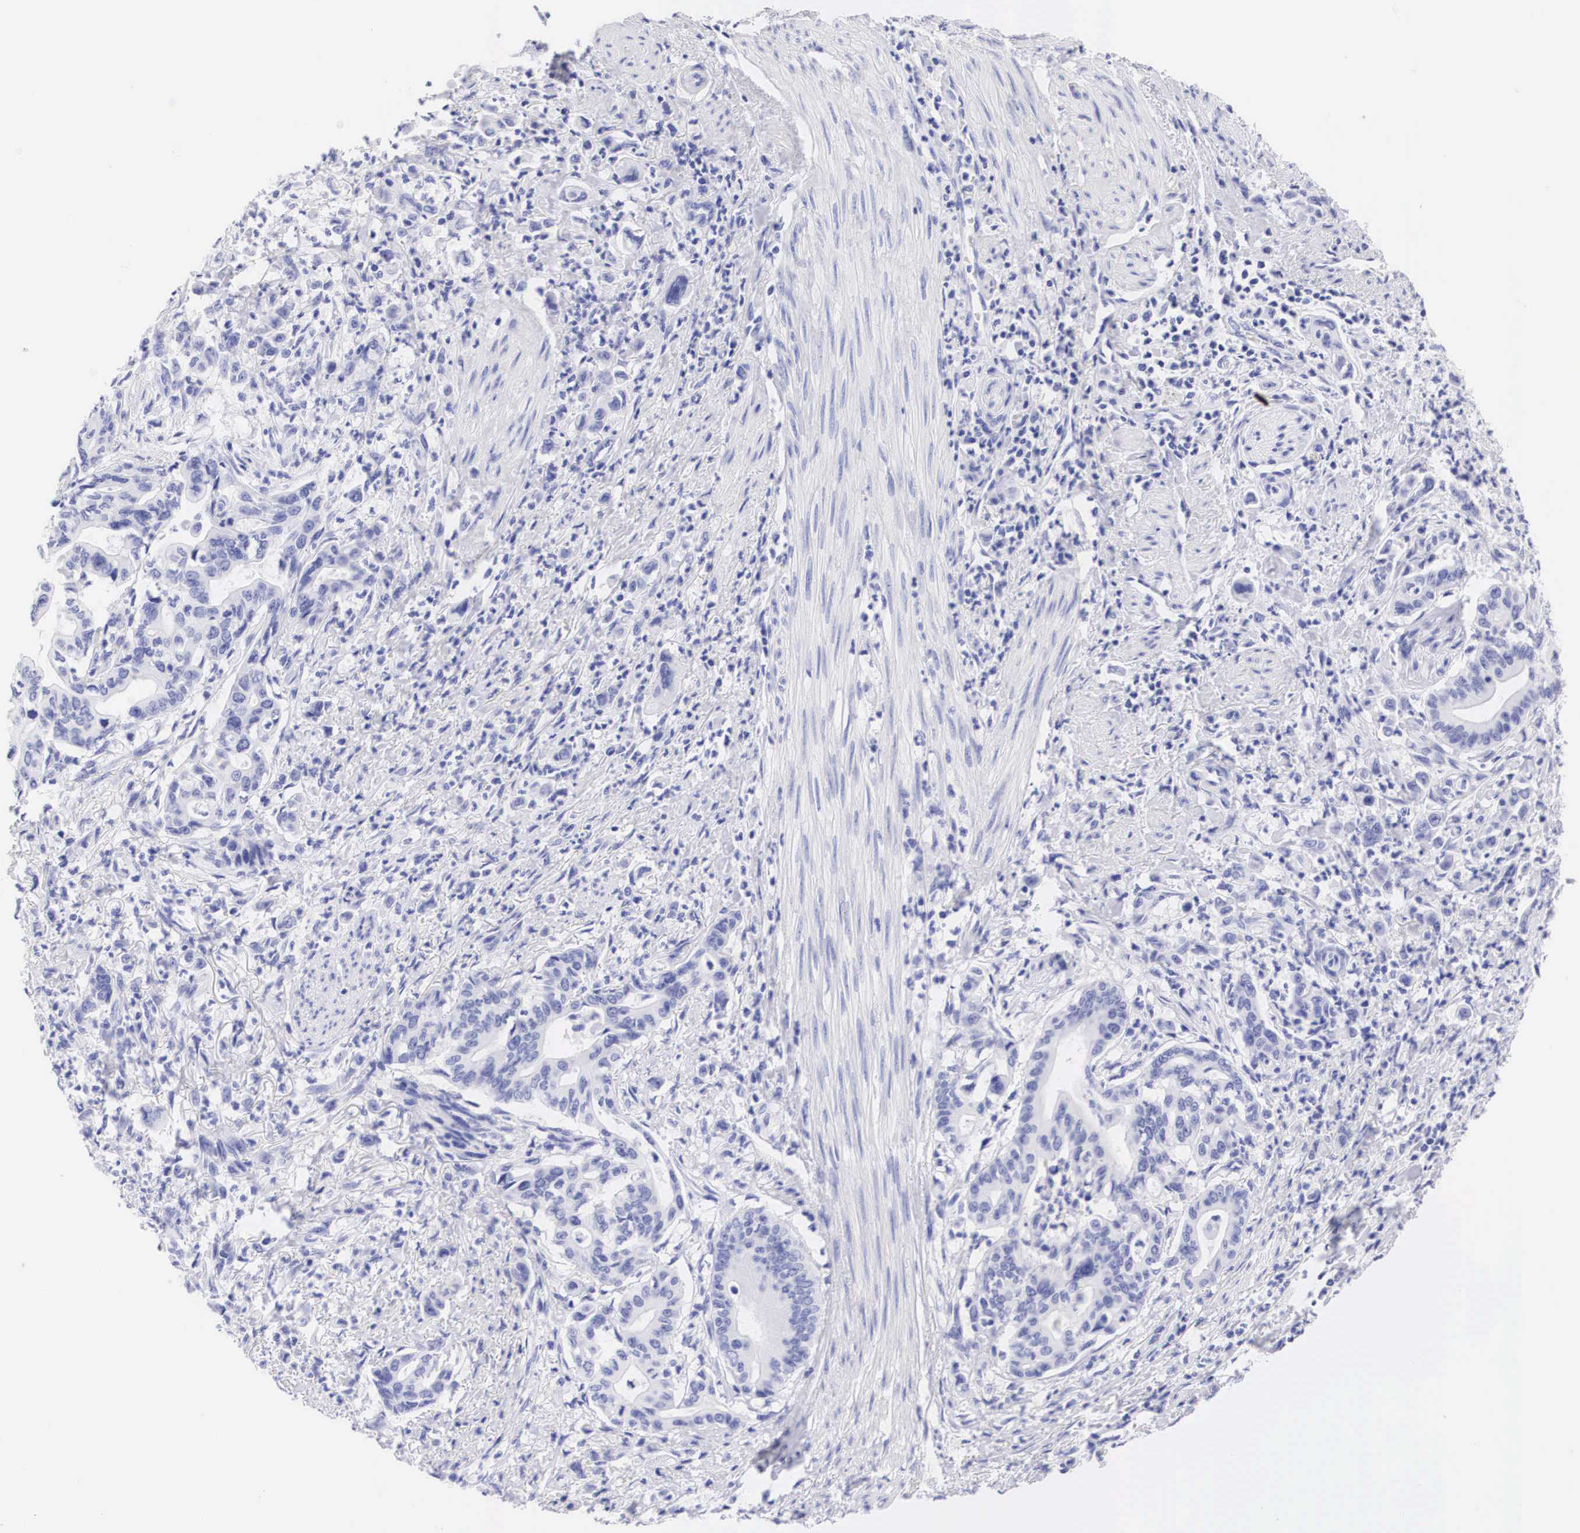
{"staining": {"intensity": "negative", "quantity": "none", "location": "none"}, "tissue": "stomach cancer", "cell_type": "Tumor cells", "image_type": "cancer", "snomed": [{"axis": "morphology", "description": "Adenocarcinoma, NOS"}, {"axis": "topography", "description": "Stomach"}], "caption": "This is an immunohistochemistry image of adenocarcinoma (stomach). There is no staining in tumor cells.", "gene": "TYR", "patient": {"sex": "female", "age": 76}}